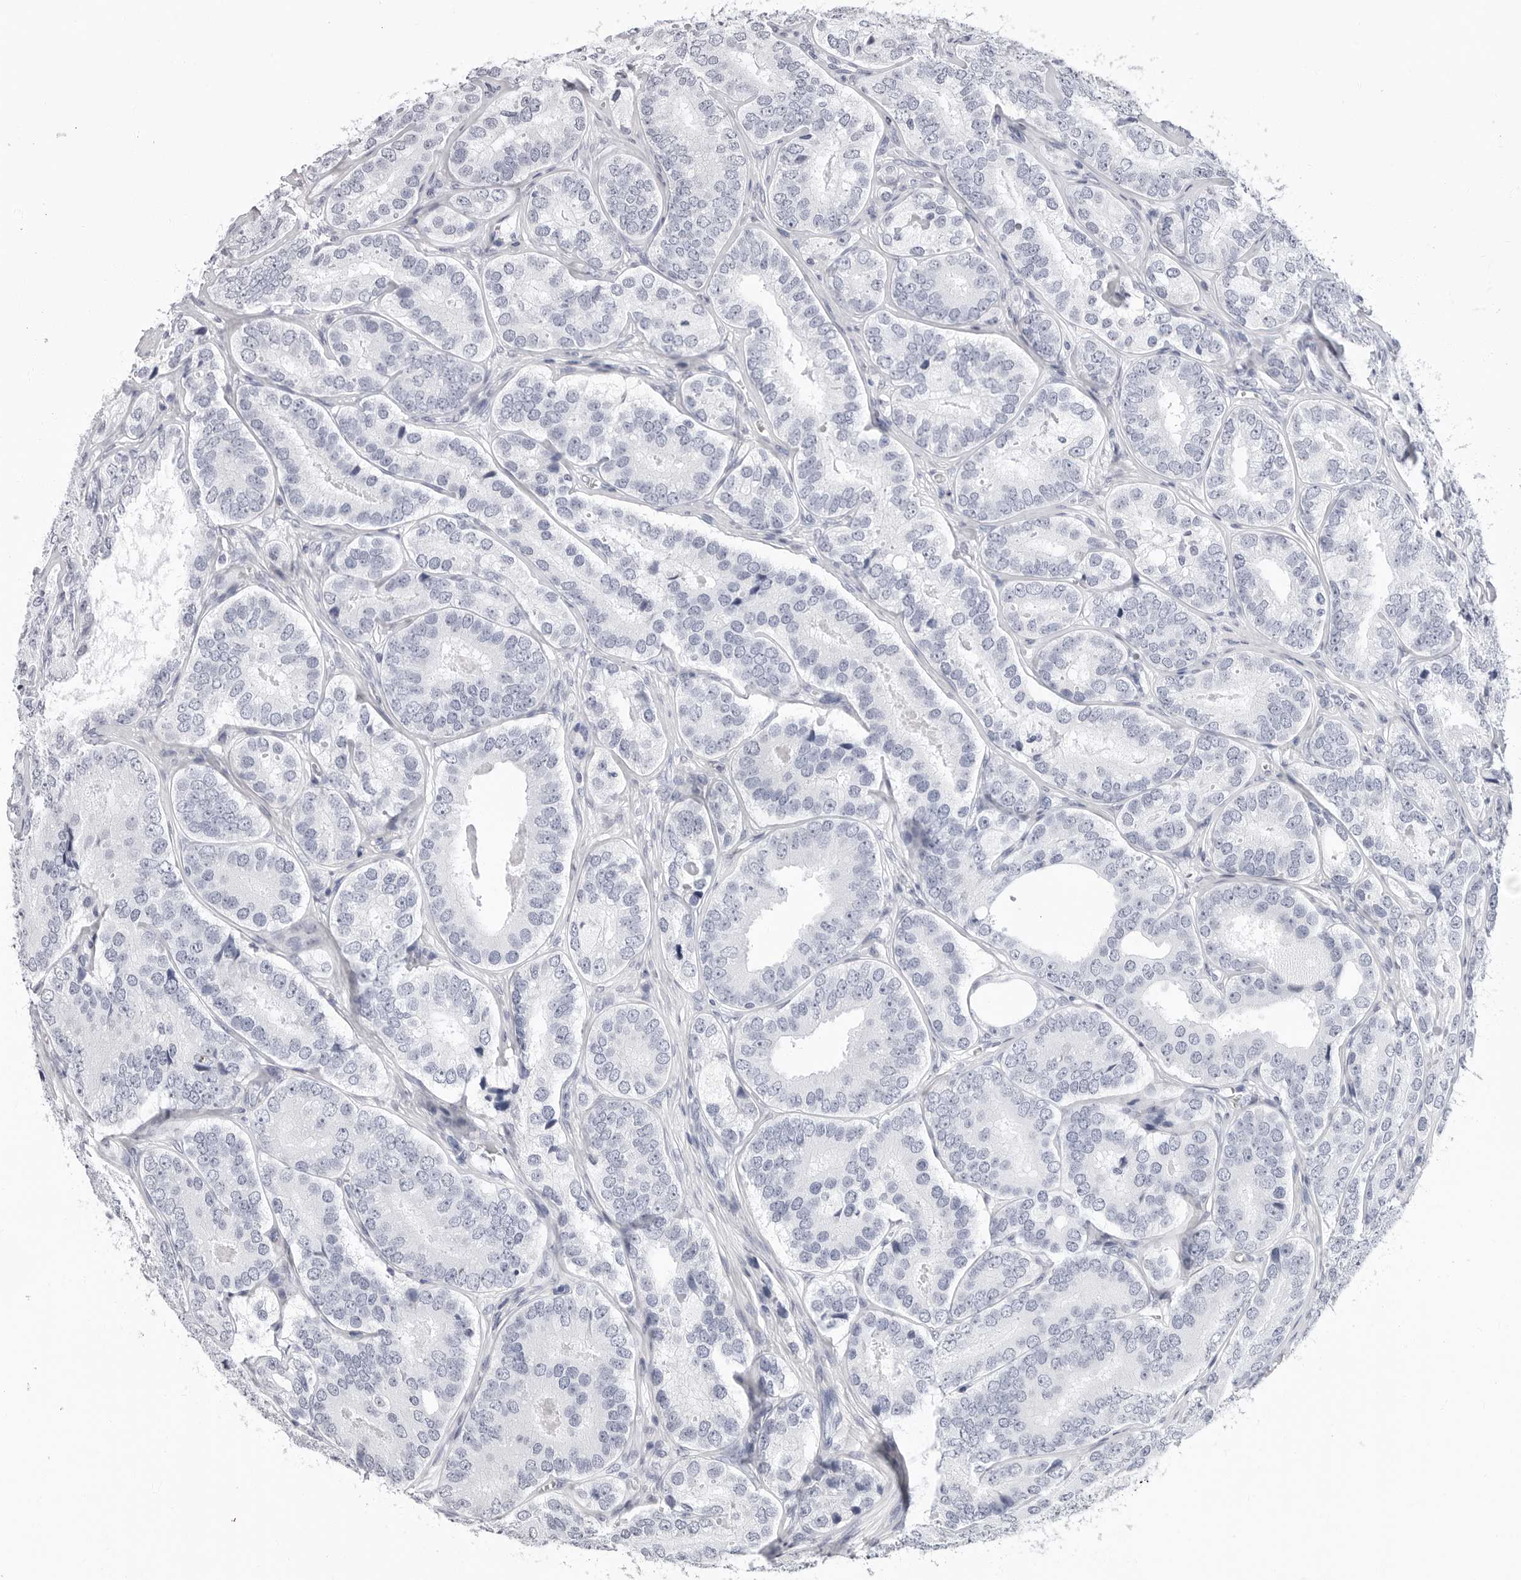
{"staining": {"intensity": "negative", "quantity": "none", "location": "none"}, "tissue": "prostate cancer", "cell_type": "Tumor cells", "image_type": "cancer", "snomed": [{"axis": "morphology", "description": "Adenocarcinoma, High grade"}, {"axis": "topography", "description": "Prostate"}], "caption": "DAB immunohistochemical staining of human prostate cancer demonstrates no significant positivity in tumor cells.", "gene": "ERICH3", "patient": {"sex": "male", "age": 56}}